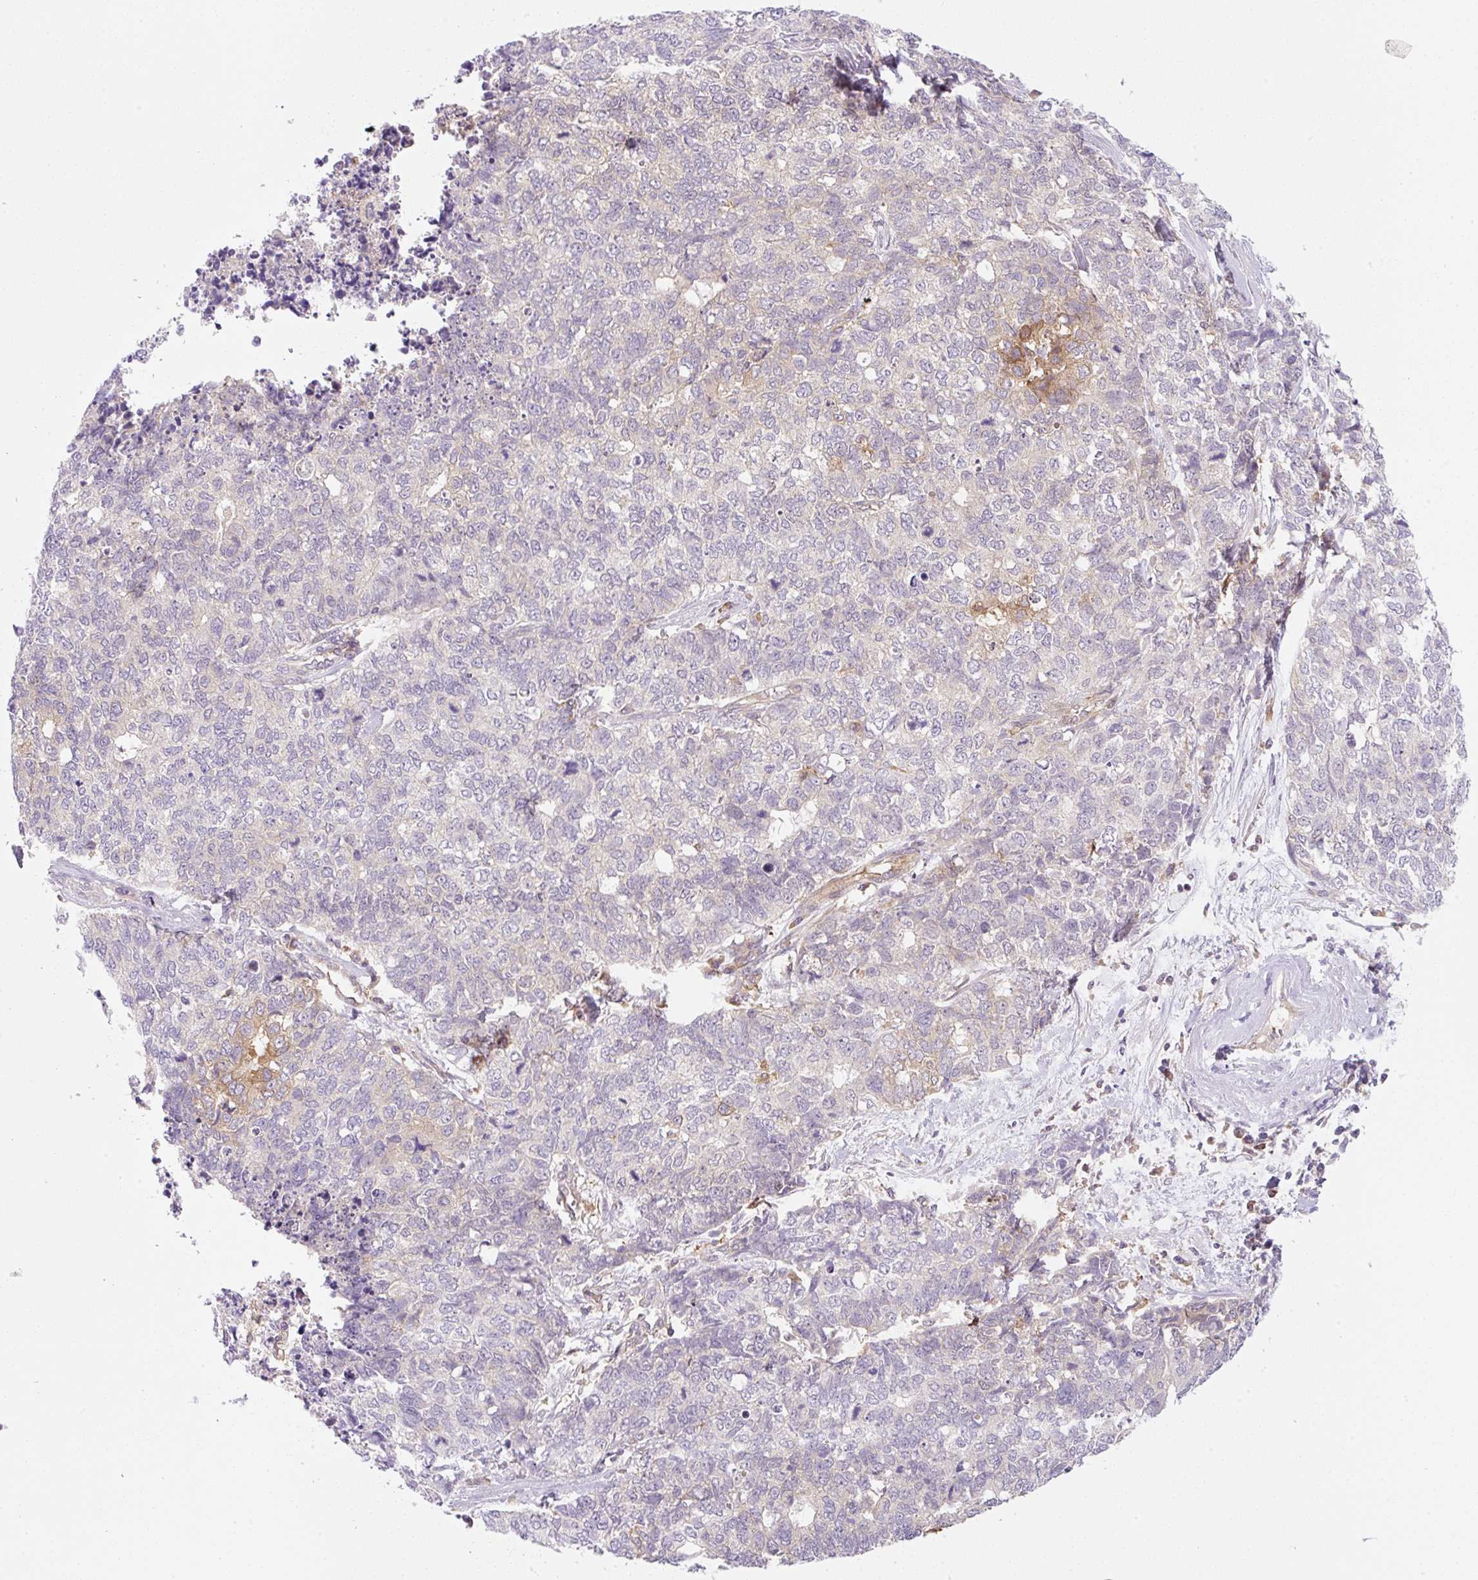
{"staining": {"intensity": "moderate", "quantity": "<25%", "location": "cytoplasmic/membranous"}, "tissue": "cervical cancer", "cell_type": "Tumor cells", "image_type": "cancer", "snomed": [{"axis": "morphology", "description": "Squamous cell carcinoma, NOS"}, {"axis": "topography", "description": "Cervix"}], "caption": "Human cervical cancer stained with a brown dye exhibits moderate cytoplasmic/membranous positive expression in about <25% of tumor cells.", "gene": "OMA1", "patient": {"sex": "female", "age": 63}}